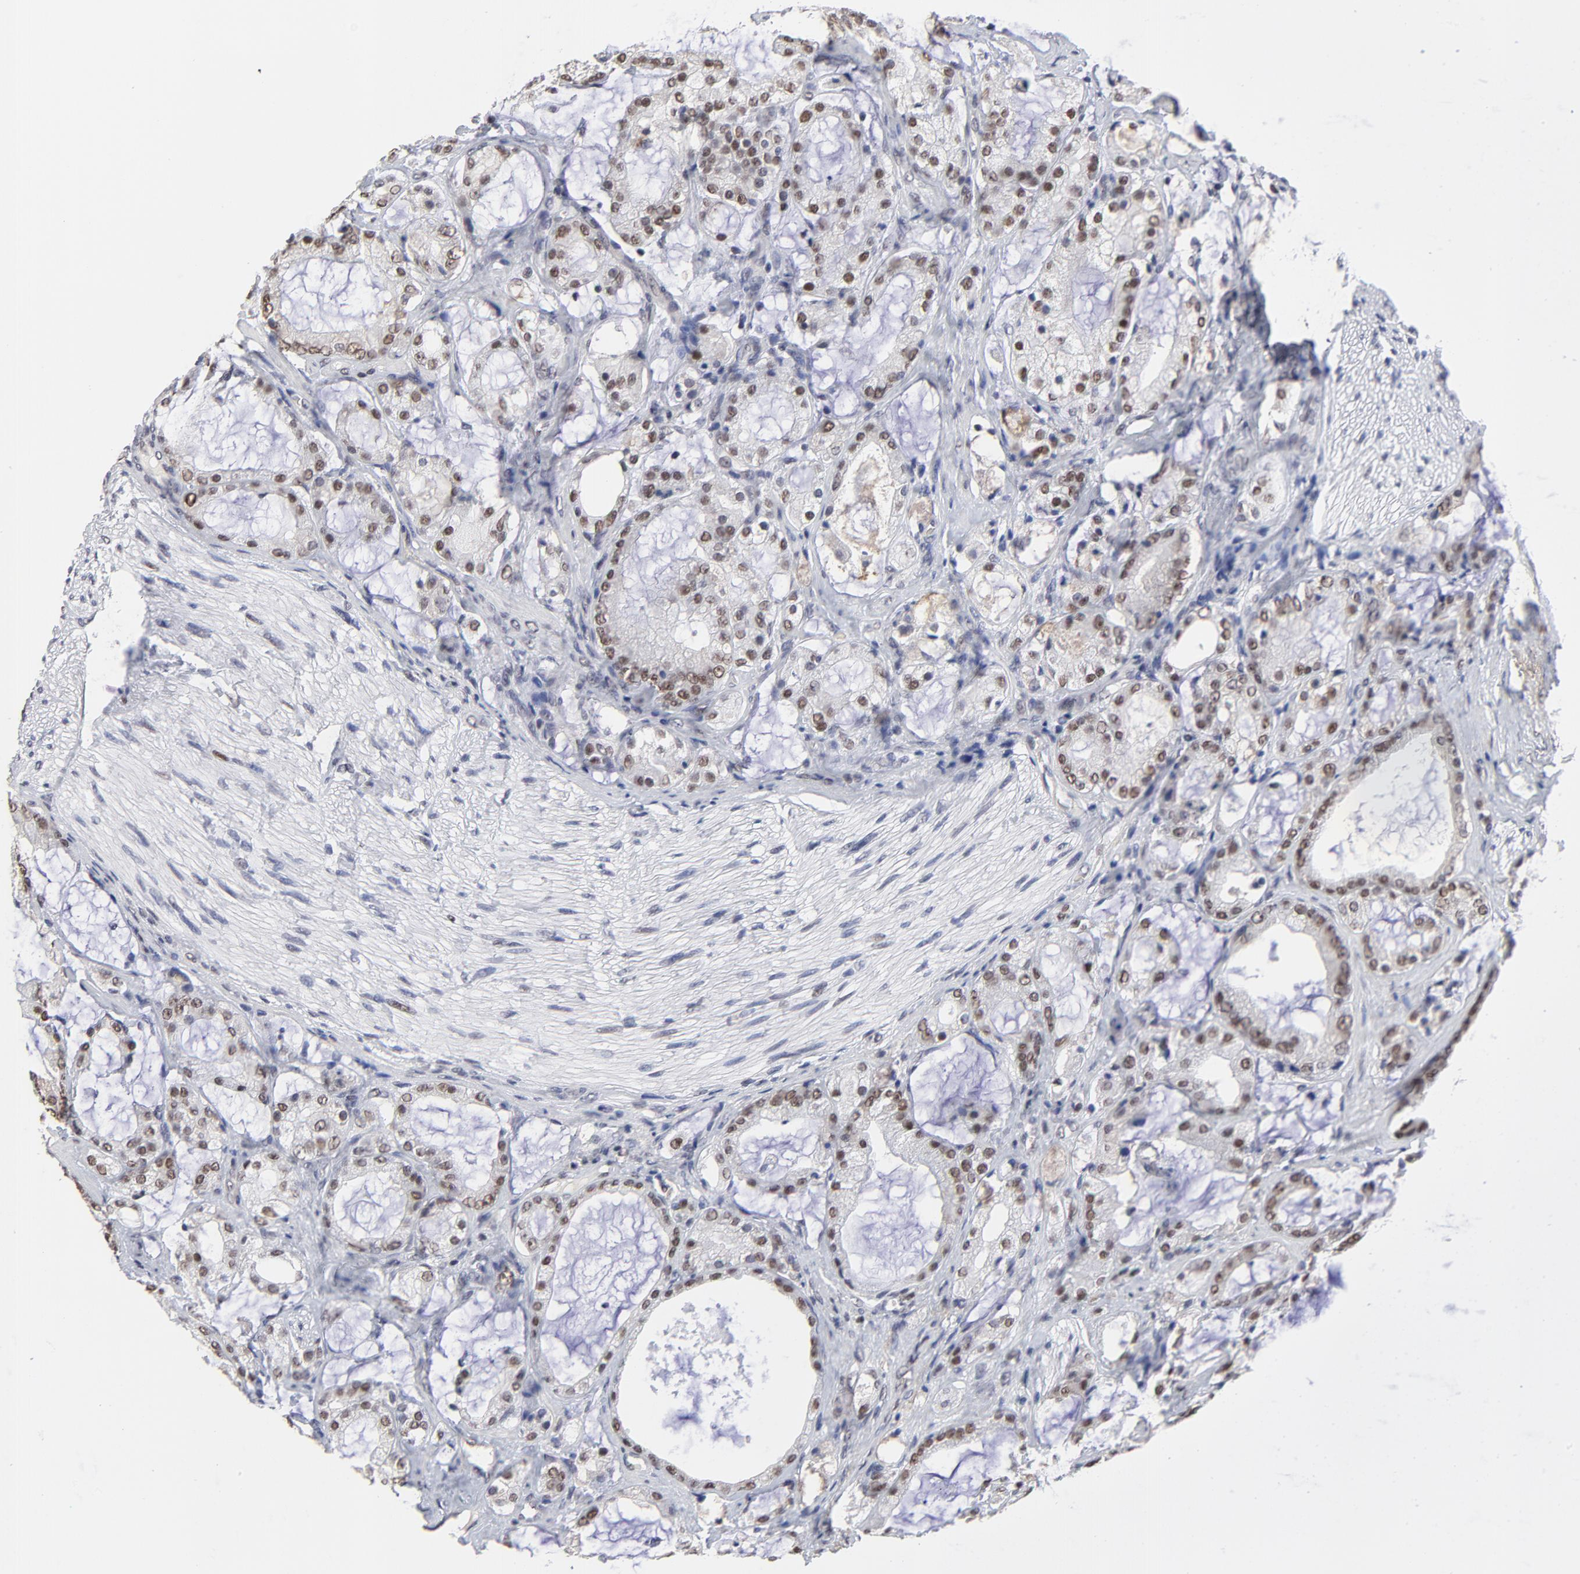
{"staining": {"intensity": "weak", "quantity": "25%-75%", "location": "nuclear"}, "tissue": "prostate cancer", "cell_type": "Tumor cells", "image_type": "cancer", "snomed": [{"axis": "morphology", "description": "Adenocarcinoma, Medium grade"}, {"axis": "topography", "description": "Prostate"}], "caption": "Weak nuclear positivity for a protein is seen in approximately 25%-75% of tumor cells of prostate cancer using IHC.", "gene": "OGFOD1", "patient": {"sex": "male", "age": 70}}